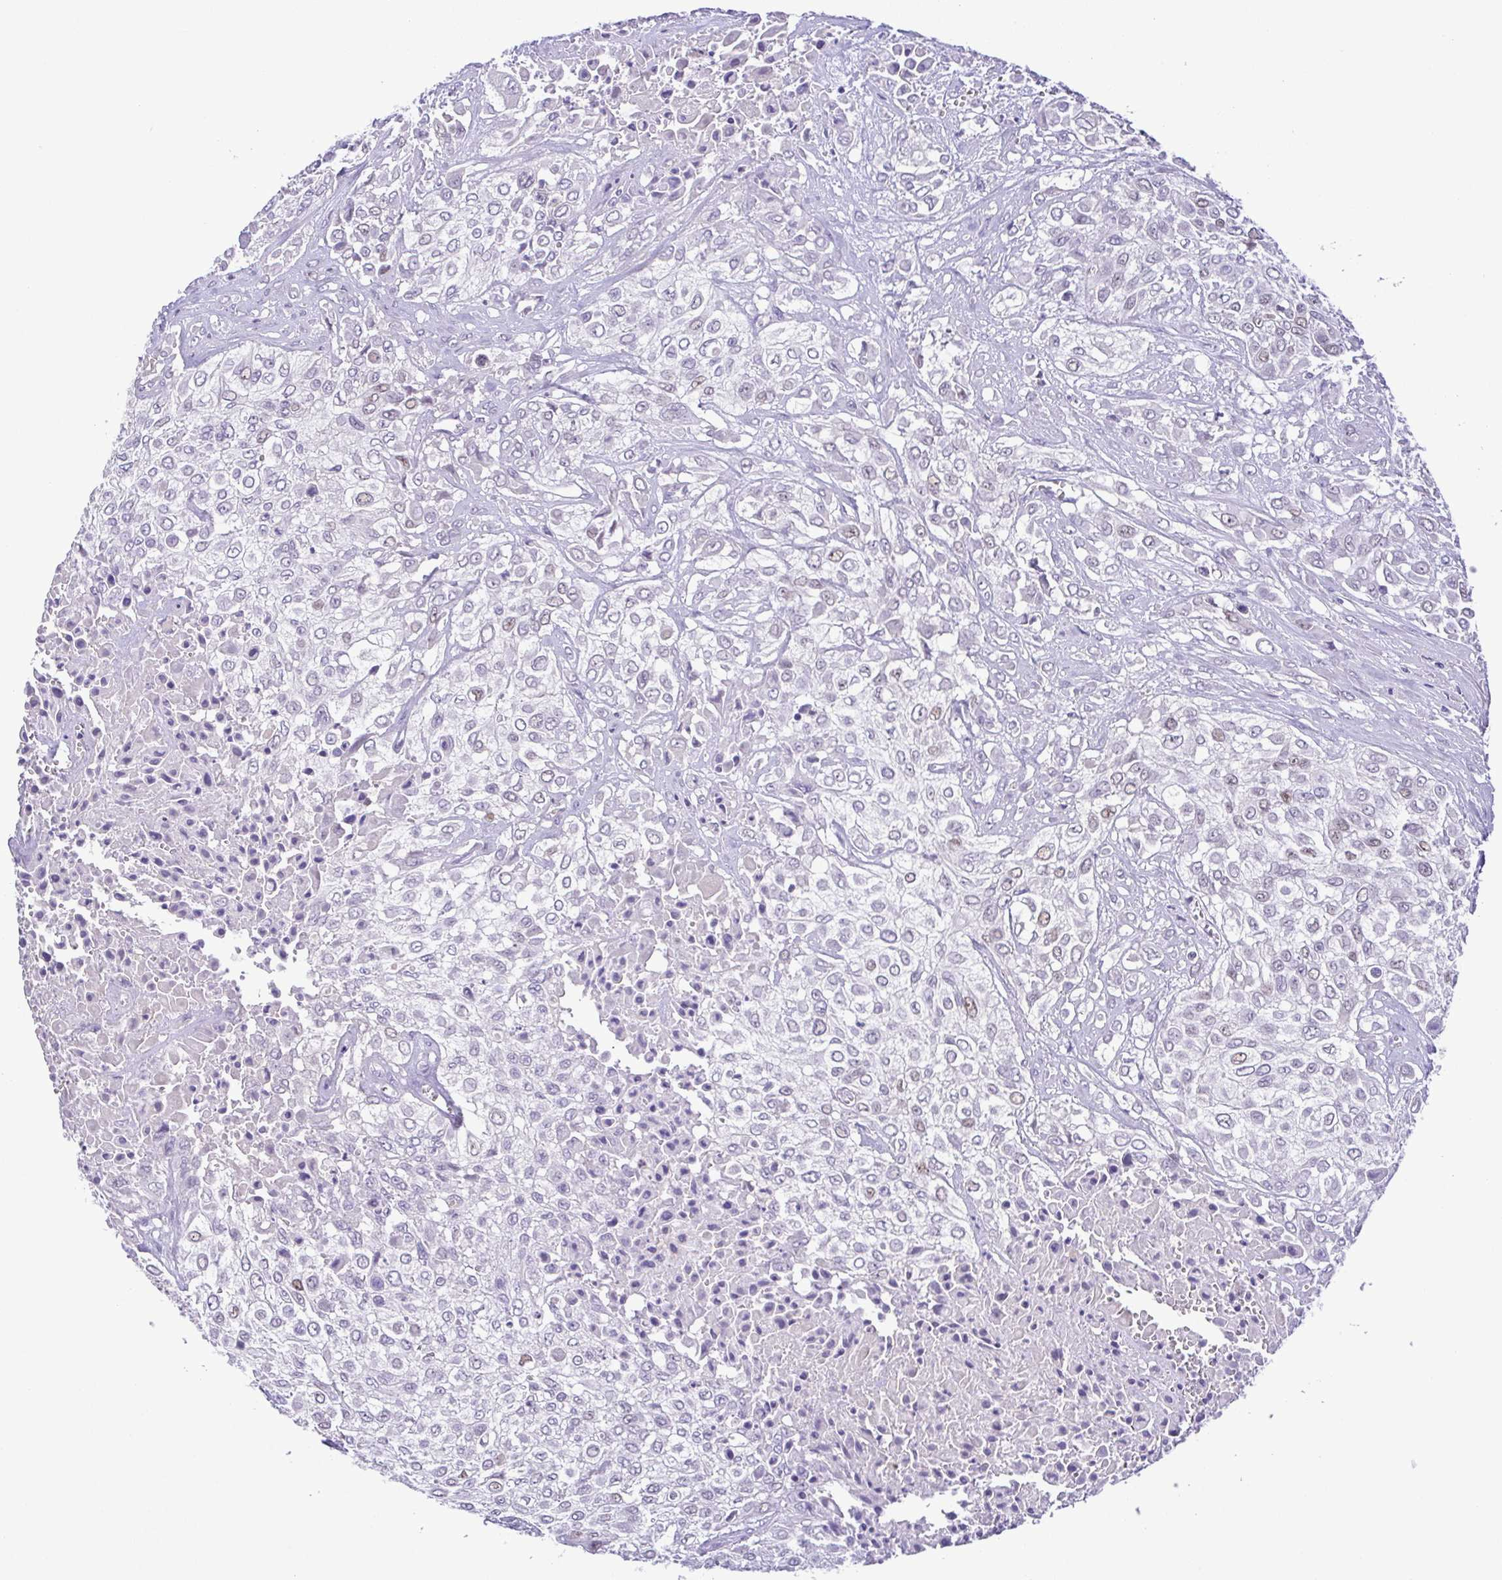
{"staining": {"intensity": "moderate", "quantity": "<25%", "location": "nuclear"}, "tissue": "urothelial cancer", "cell_type": "Tumor cells", "image_type": "cancer", "snomed": [{"axis": "morphology", "description": "Urothelial carcinoma, High grade"}, {"axis": "topography", "description": "Urinary bladder"}], "caption": "The micrograph demonstrates immunohistochemical staining of urothelial carcinoma (high-grade). There is moderate nuclear expression is seen in approximately <25% of tumor cells.", "gene": "TIPIN", "patient": {"sex": "male", "age": 57}}